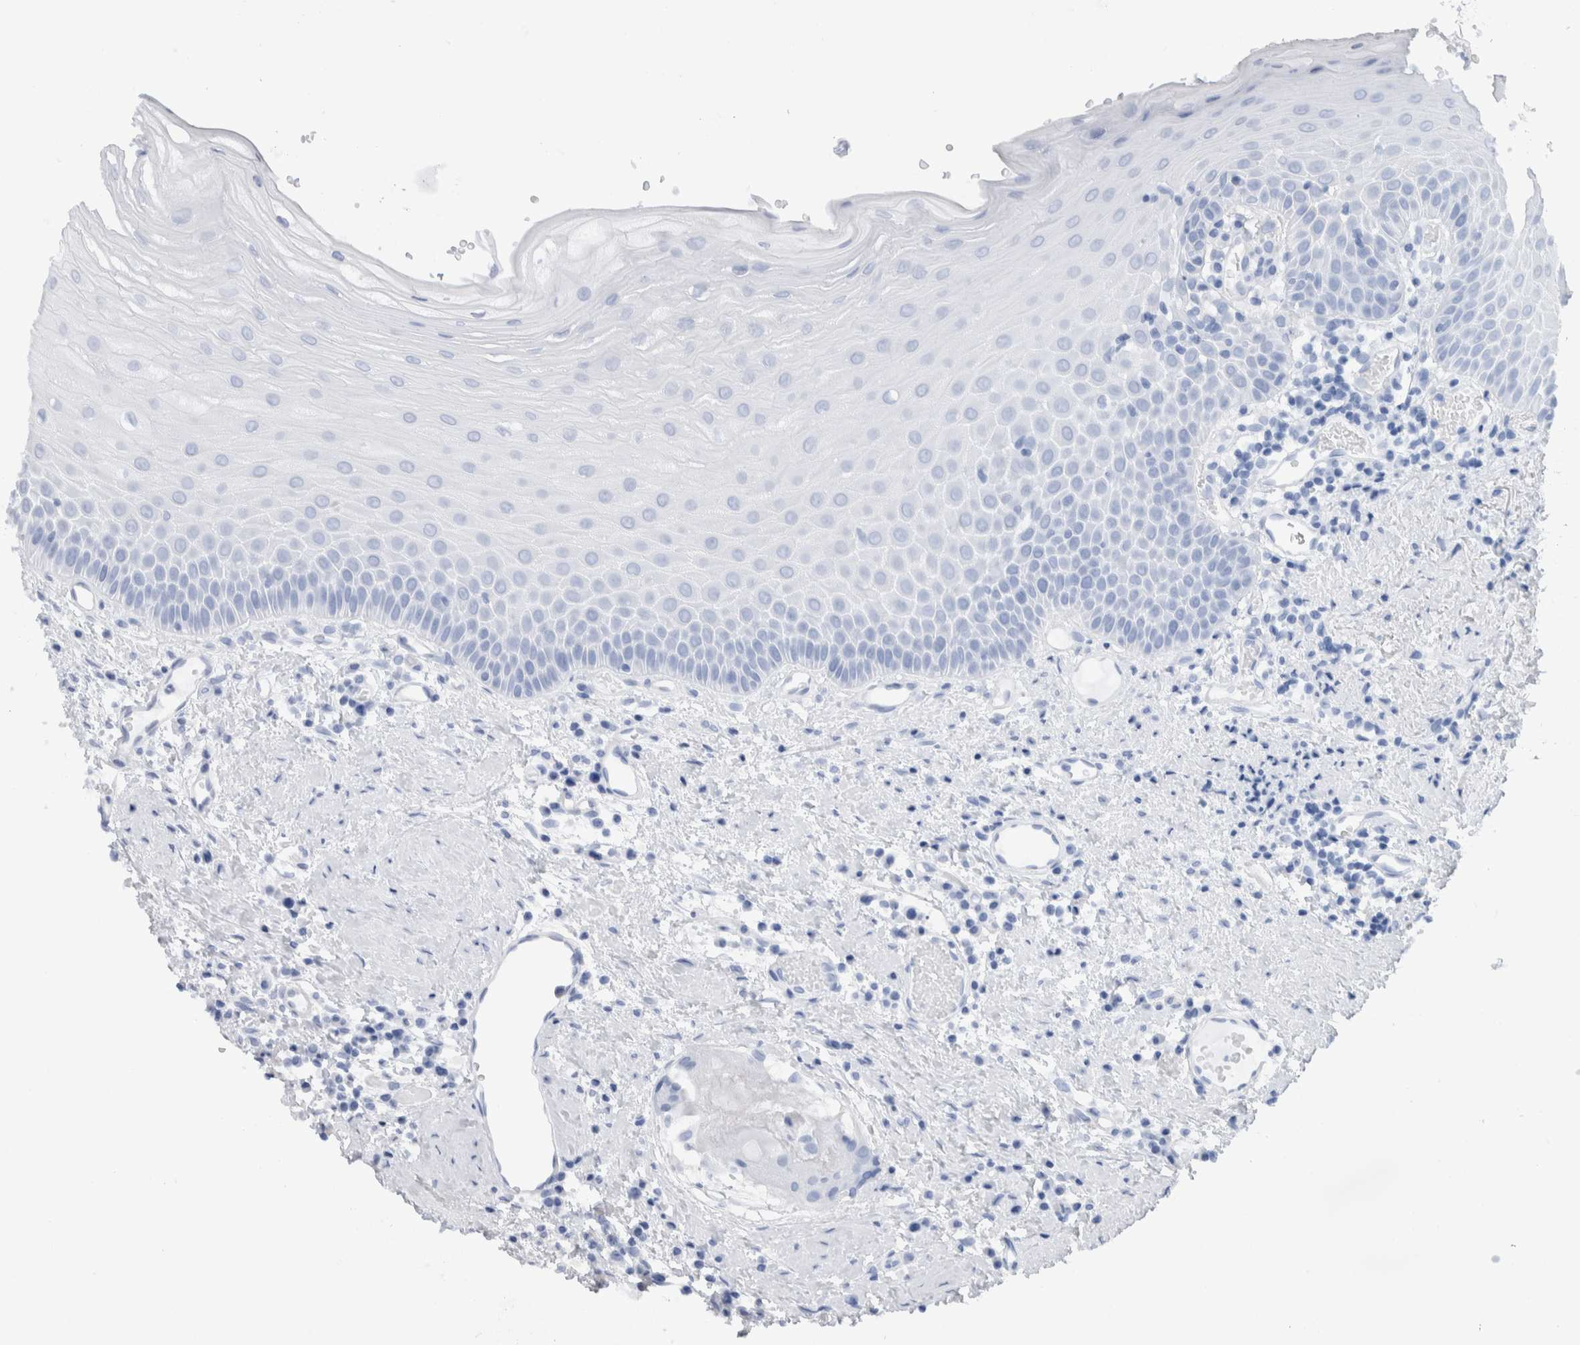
{"staining": {"intensity": "negative", "quantity": "none", "location": "none"}, "tissue": "oral mucosa", "cell_type": "Squamous epithelial cells", "image_type": "normal", "snomed": [{"axis": "morphology", "description": "Normal tissue, NOS"}, {"axis": "topography", "description": "Skeletal muscle"}, {"axis": "topography", "description": "Oral tissue"}, {"axis": "topography", "description": "Peripheral nerve tissue"}], "caption": "Immunohistochemistry (IHC) image of normal oral mucosa: oral mucosa stained with DAB (3,3'-diaminobenzidine) demonstrates no significant protein positivity in squamous epithelial cells. (IHC, brightfield microscopy, high magnification).", "gene": "METRNL", "patient": {"sex": "female", "age": 84}}